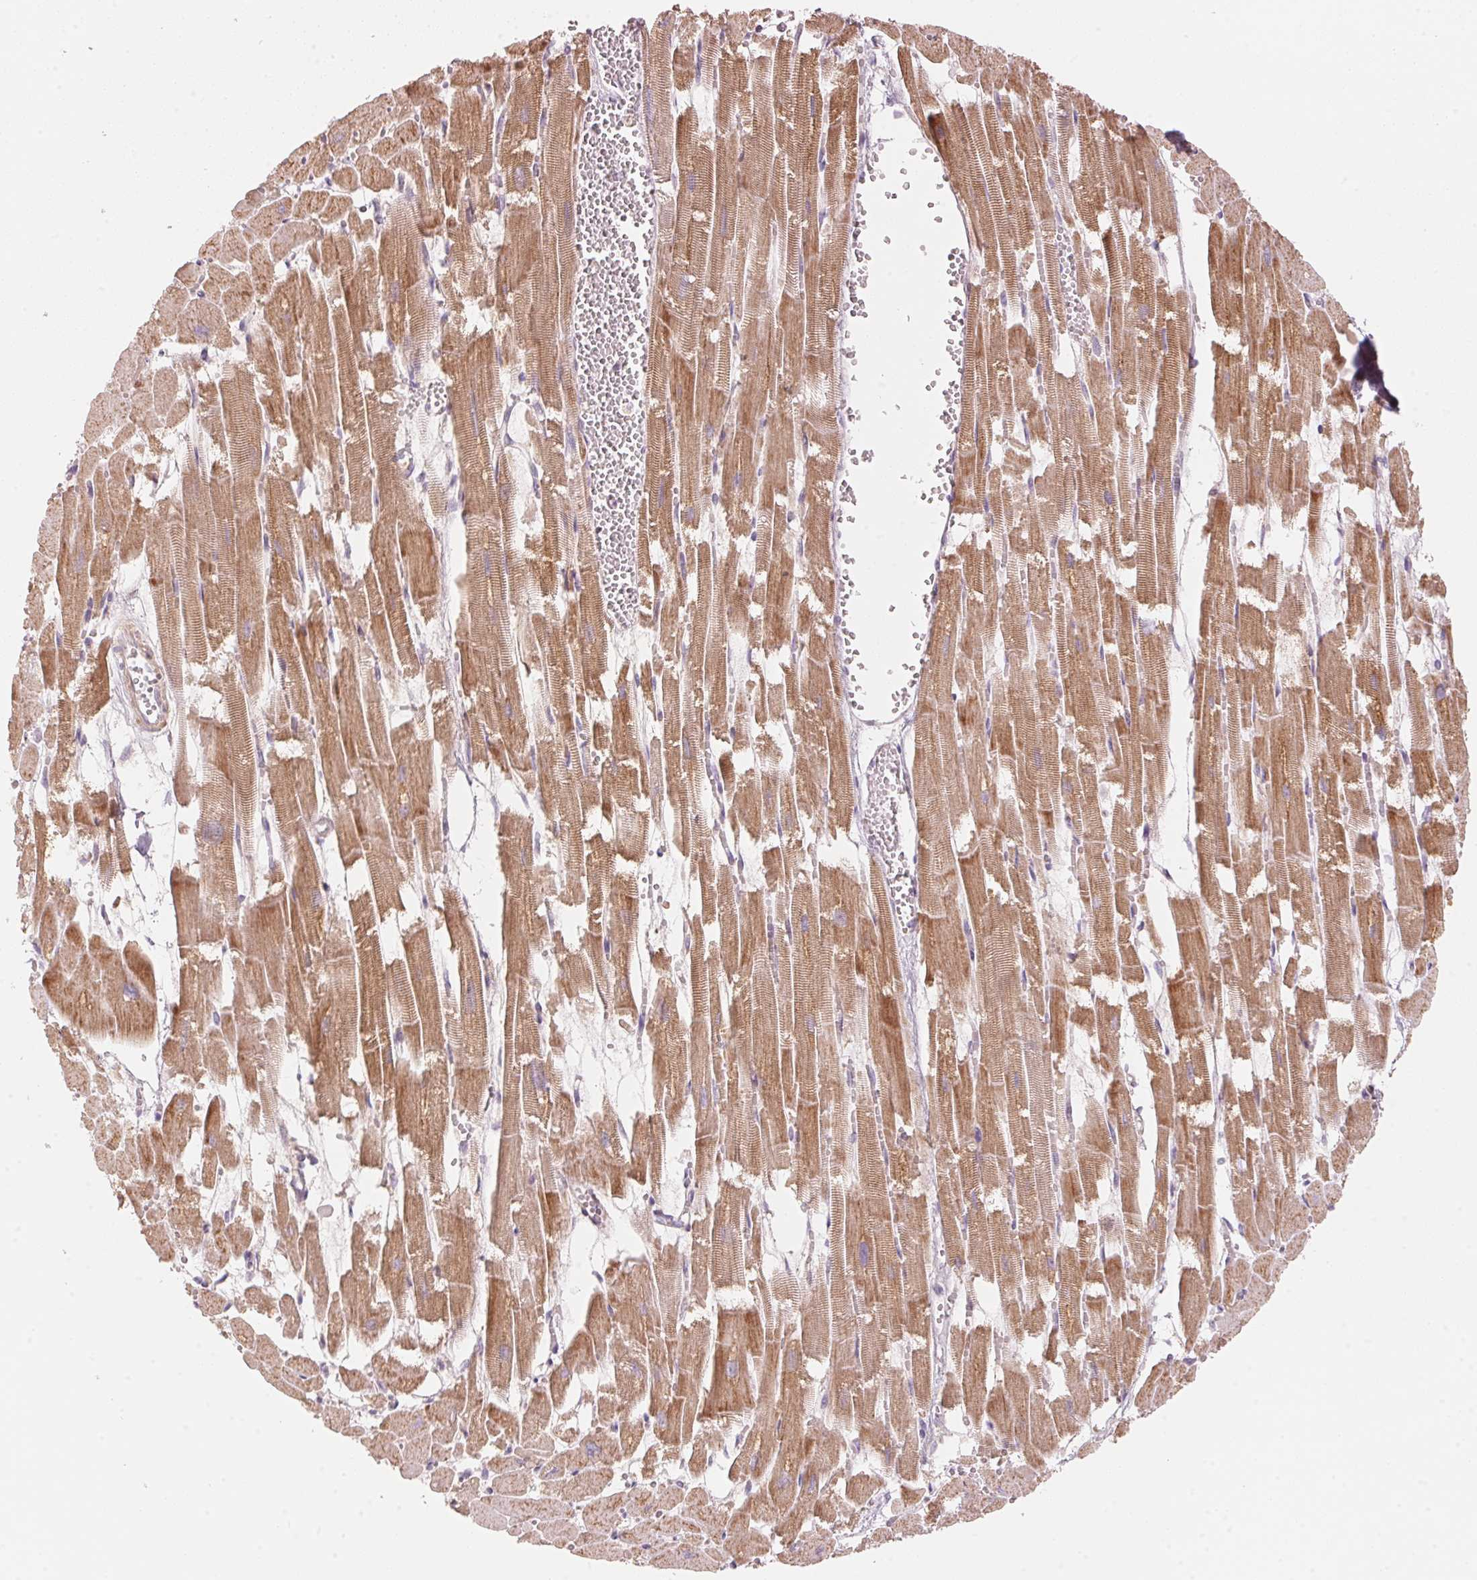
{"staining": {"intensity": "moderate", "quantity": ">75%", "location": "cytoplasmic/membranous"}, "tissue": "heart muscle", "cell_type": "Cardiomyocytes", "image_type": "normal", "snomed": [{"axis": "morphology", "description": "Normal tissue, NOS"}, {"axis": "topography", "description": "Heart"}], "caption": "Protein expression analysis of benign heart muscle exhibits moderate cytoplasmic/membranous expression in approximately >75% of cardiomyocytes.", "gene": "BLOC1S2", "patient": {"sex": "female", "age": 52}}